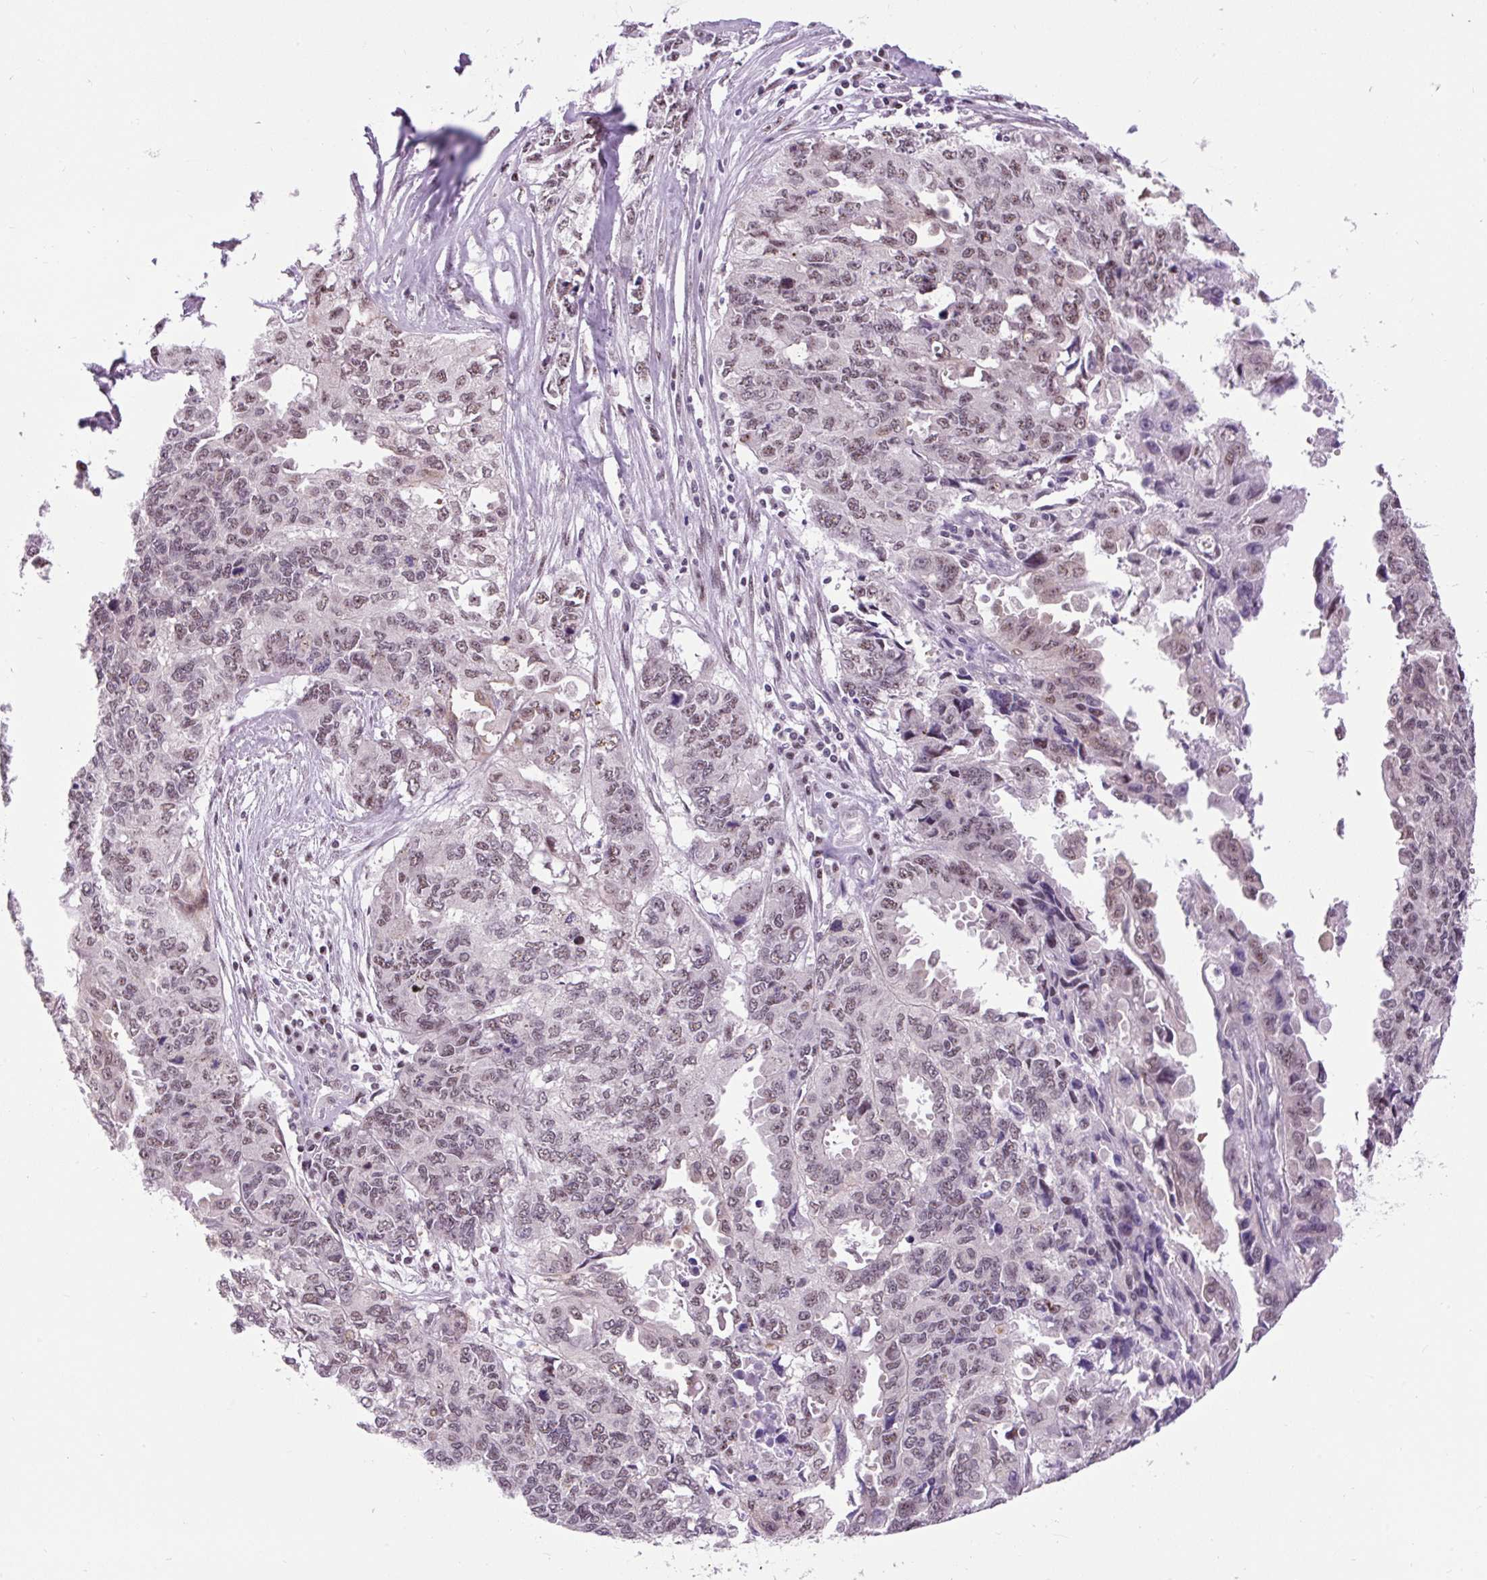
{"staining": {"intensity": "weak", "quantity": "<25%", "location": "nuclear"}, "tissue": "endometrial cancer", "cell_type": "Tumor cells", "image_type": "cancer", "snomed": [{"axis": "morphology", "description": "Adenocarcinoma, NOS"}, {"axis": "topography", "description": "Uterus"}], "caption": "Protein analysis of endometrial cancer (adenocarcinoma) exhibits no significant staining in tumor cells. Nuclei are stained in blue.", "gene": "SMC5", "patient": {"sex": "female", "age": 79}}